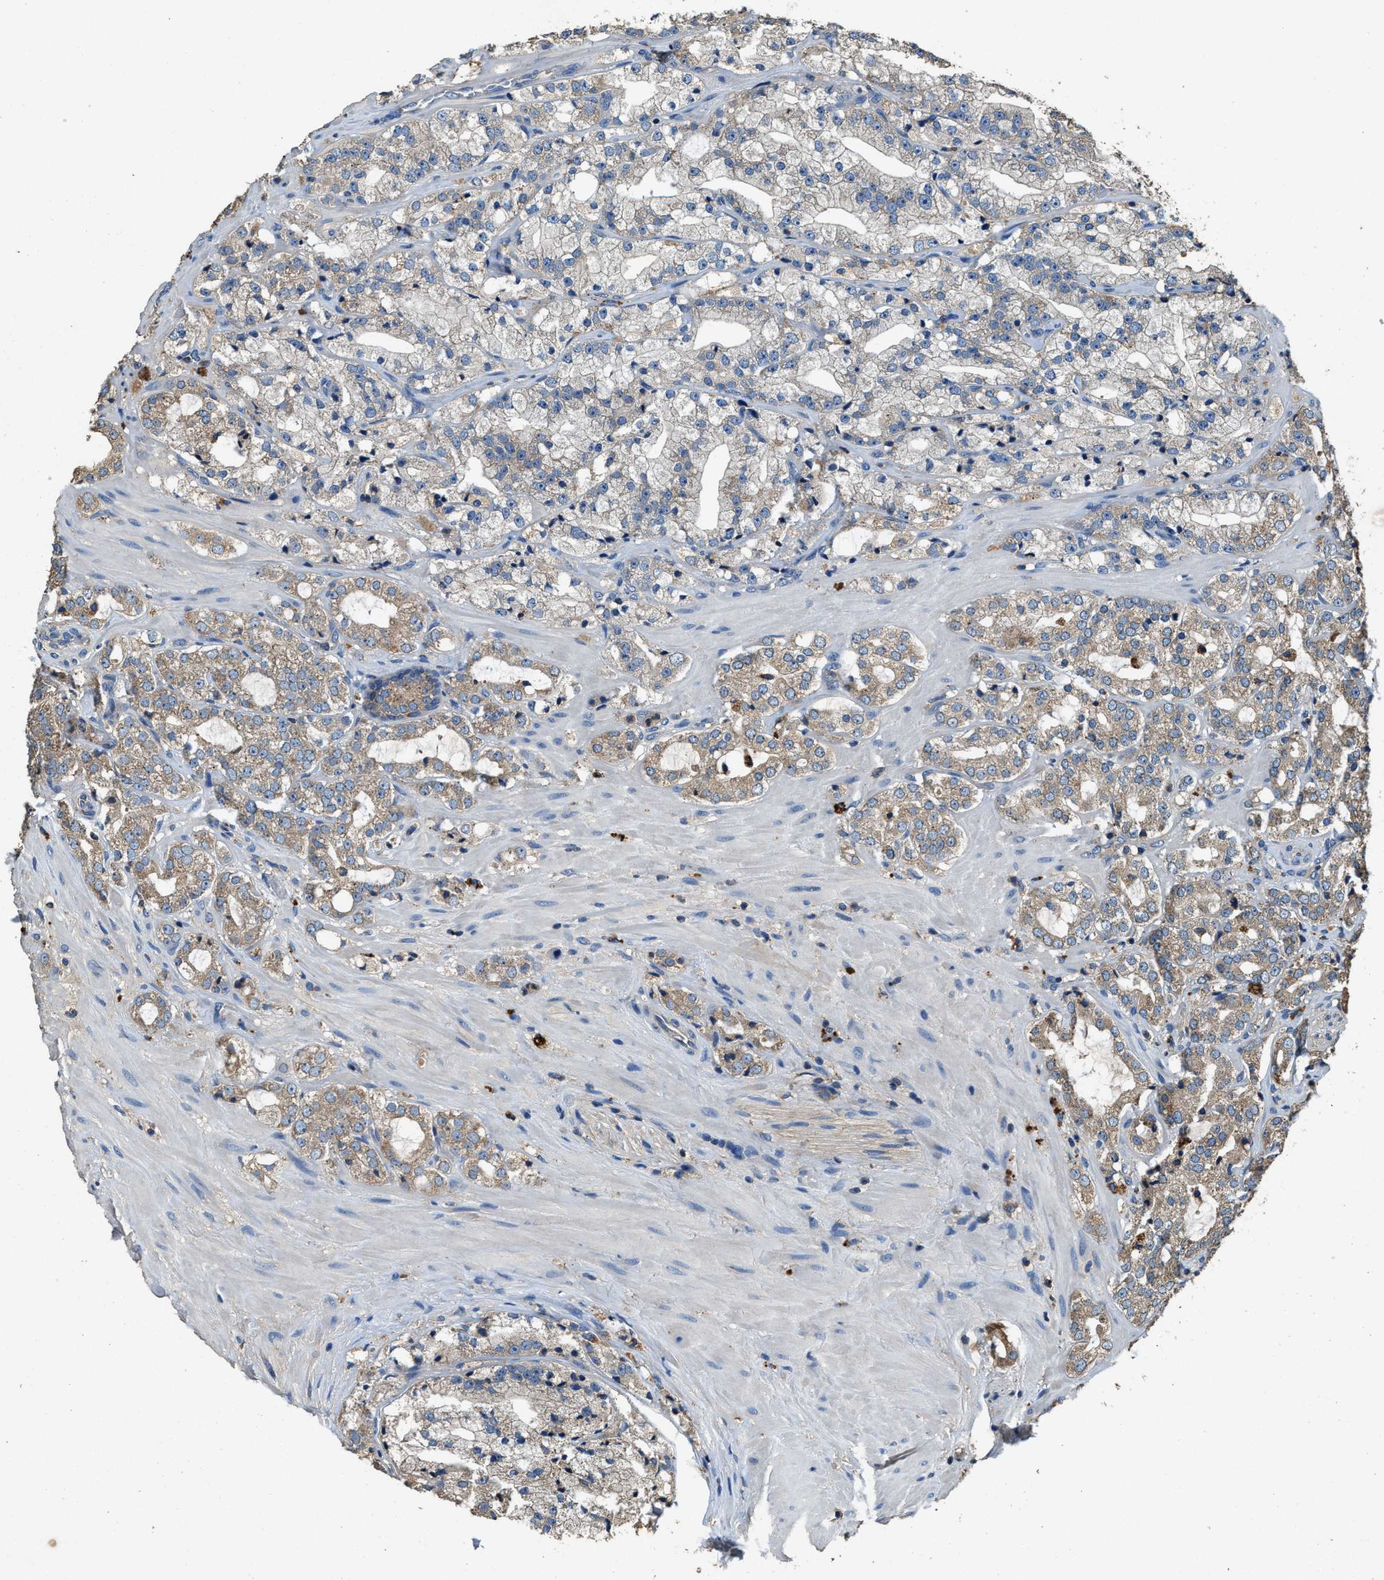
{"staining": {"intensity": "weak", "quantity": ">75%", "location": "cytoplasmic/membranous"}, "tissue": "prostate cancer", "cell_type": "Tumor cells", "image_type": "cancer", "snomed": [{"axis": "morphology", "description": "Adenocarcinoma, High grade"}, {"axis": "topography", "description": "Prostate"}], "caption": "Human prostate high-grade adenocarcinoma stained for a protein (brown) shows weak cytoplasmic/membranous positive expression in about >75% of tumor cells.", "gene": "BLOC1S1", "patient": {"sex": "male", "age": 64}}